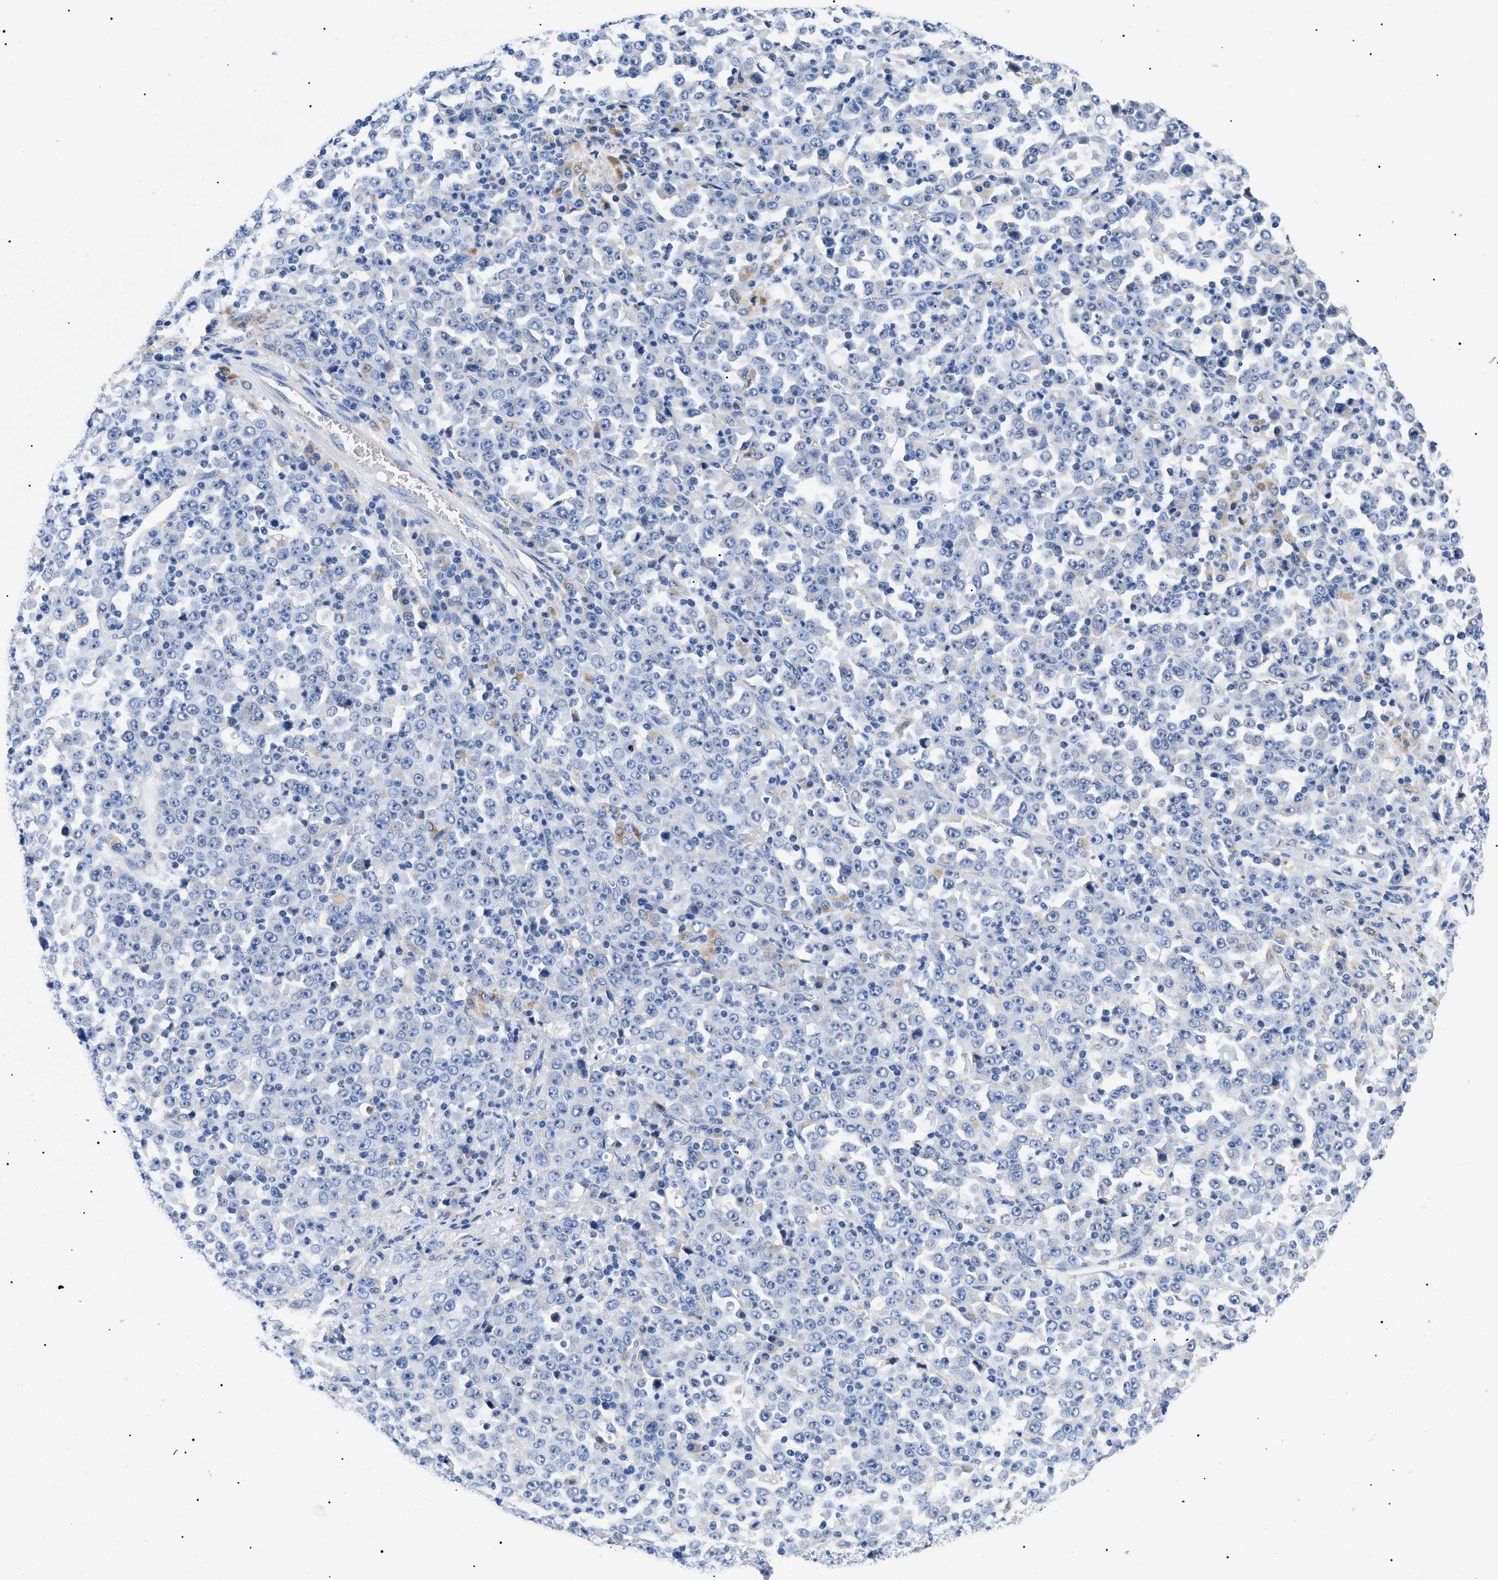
{"staining": {"intensity": "negative", "quantity": "none", "location": "none"}, "tissue": "stomach cancer", "cell_type": "Tumor cells", "image_type": "cancer", "snomed": [{"axis": "morphology", "description": "Normal tissue, NOS"}, {"axis": "morphology", "description": "Adenocarcinoma, NOS"}, {"axis": "topography", "description": "Stomach, upper"}, {"axis": "topography", "description": "Stomach"}], "caption": "This is a image of immunohistochemistry staining of stomach cancer, which shows no expression in tumor cells.", "gene": "ACKR1", "patient": {"sex": "male", "age": 59}}